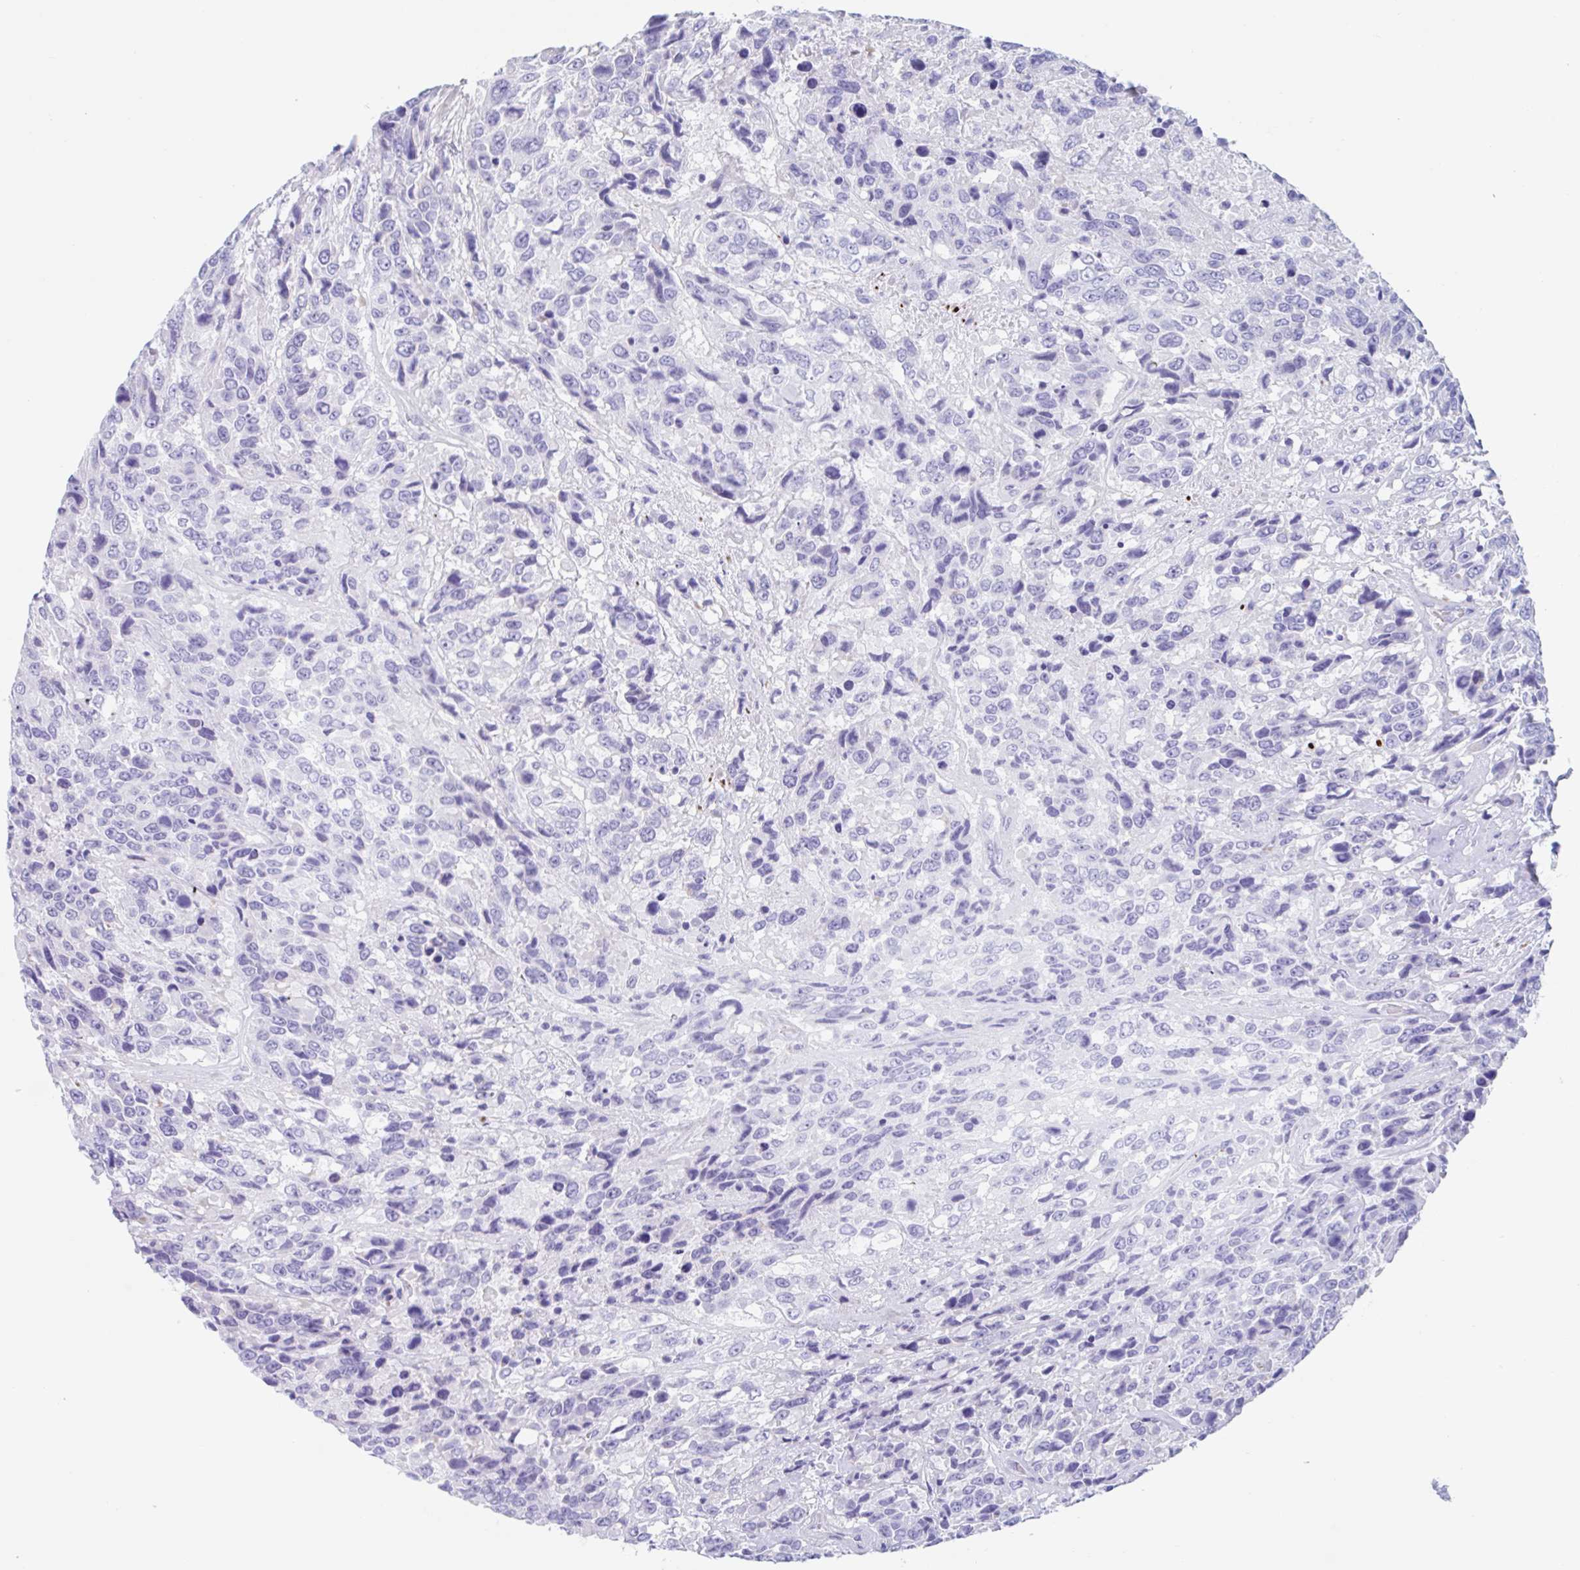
{"staining": {"intensity": "negative", "quantity": "none", "location": "none"}, "tissue": "urothelial cancer", "cell_type": "Tumor cells", "image_type": "cancer", "snomed": [{"axis": "morphology", "description": "Urothelial carcinoma, High grade"}, {"axis": "topography", "description": "Urinary bladder"}], "caption": "Photomicrograph shows no significant protein positivity in tumor cells of high-grade urothelial carcinoma.", "gene": "CPTP", "patient": {"sex": "female", "age": 70}}